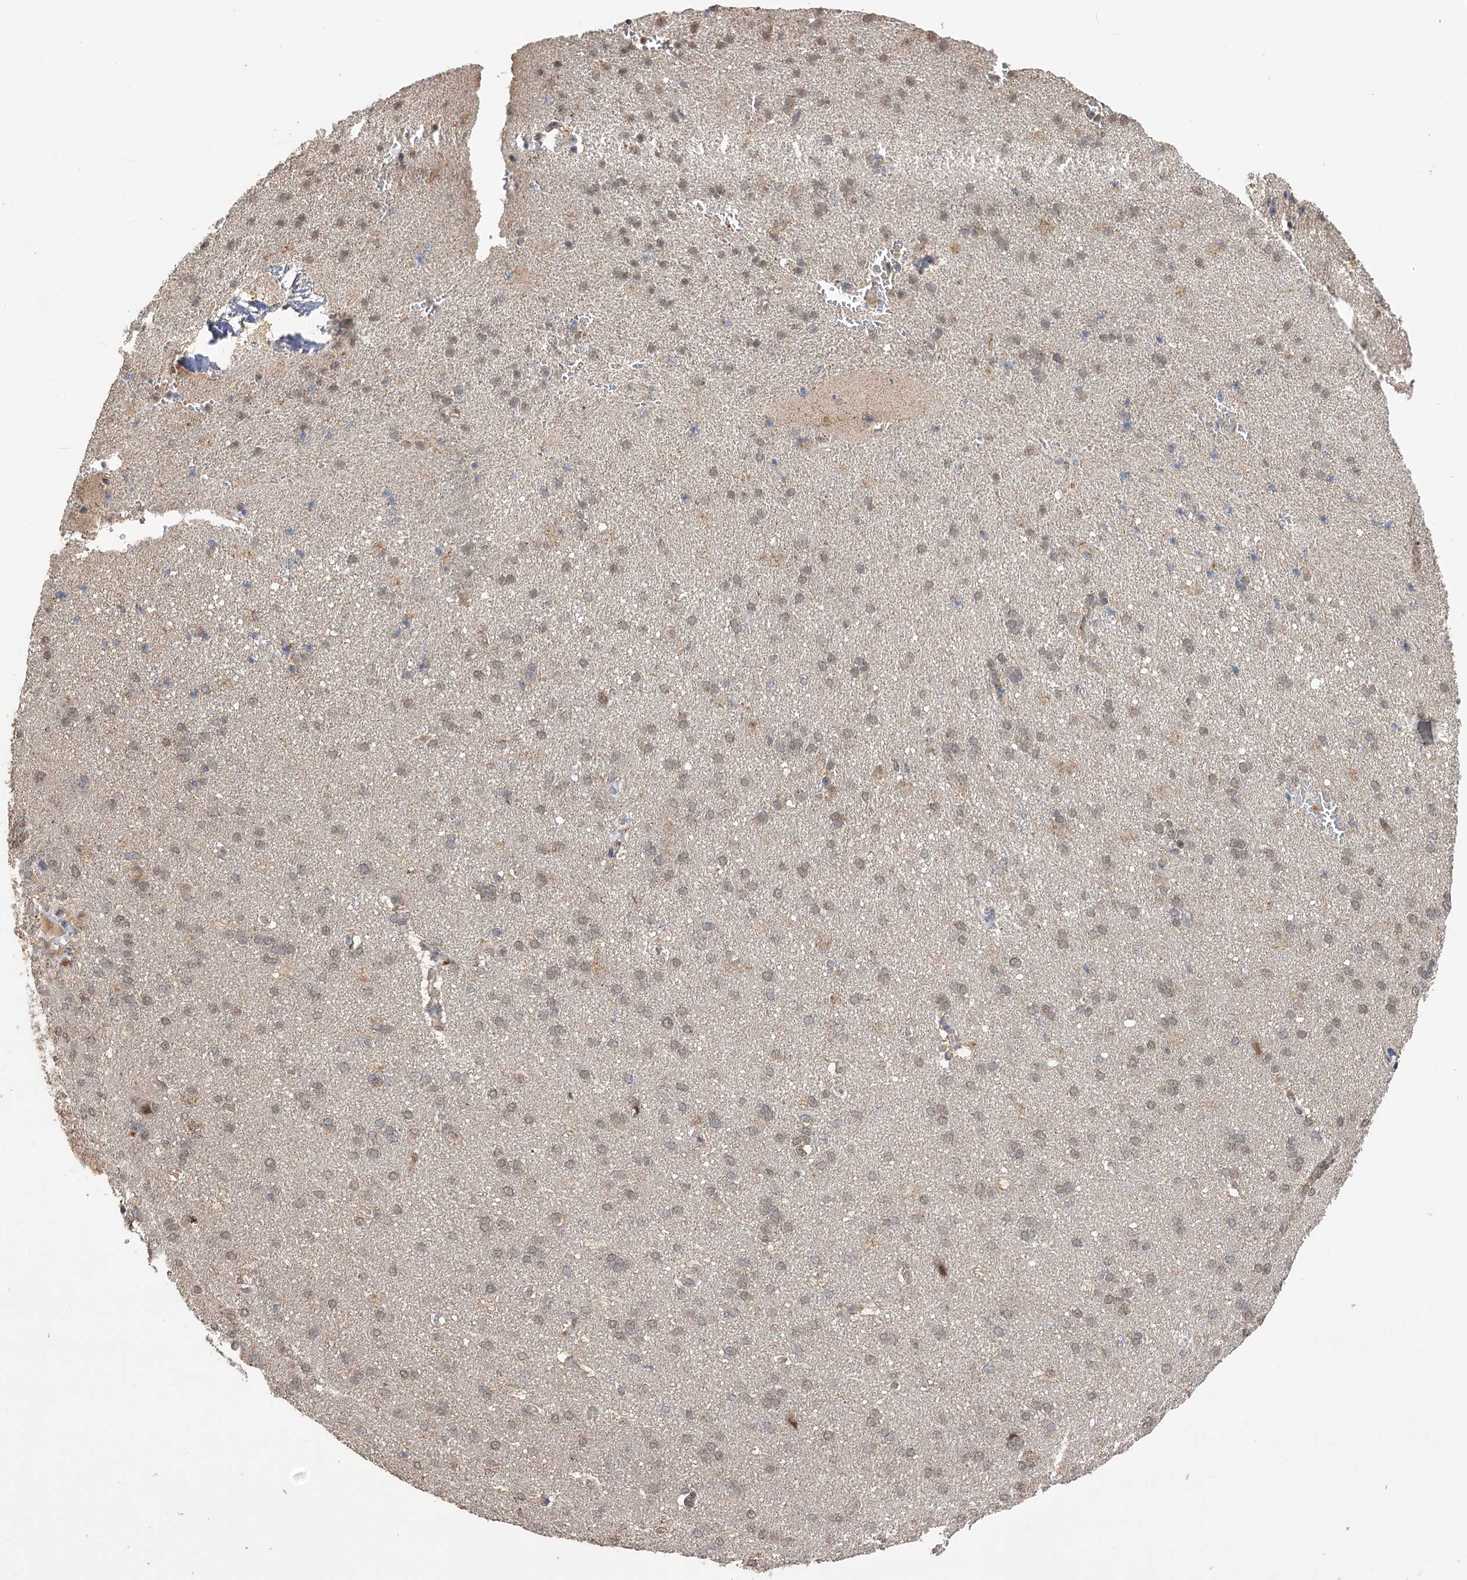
{"staining": {"intensity": "moderate", "quantity": ">75%", "location": "cytoplasmic/membranous,nuclear"}, "tissue": "cerebral cortex", "cell_type": "Endothelial cells", "image_type": "normal", "snomed": [{"axis": "morphology", "description": "Normal tissue, NOS"}, {"axis": "topography", "description": "Cerebral cortex"}], "caption": "IHC photomicrograph of normal cerebral cortex: human cerebral cortex stained using immunohistochemistry reveals medium levels of moderate protein expression localized specifically in the cytoplasmic/membranous,nuclear of endothelial cells, appearing as a cytoplasmic/membranous,nuclear brown color.", "gene": "TENM2", "patient": {"sex": "male", "age": 62}}